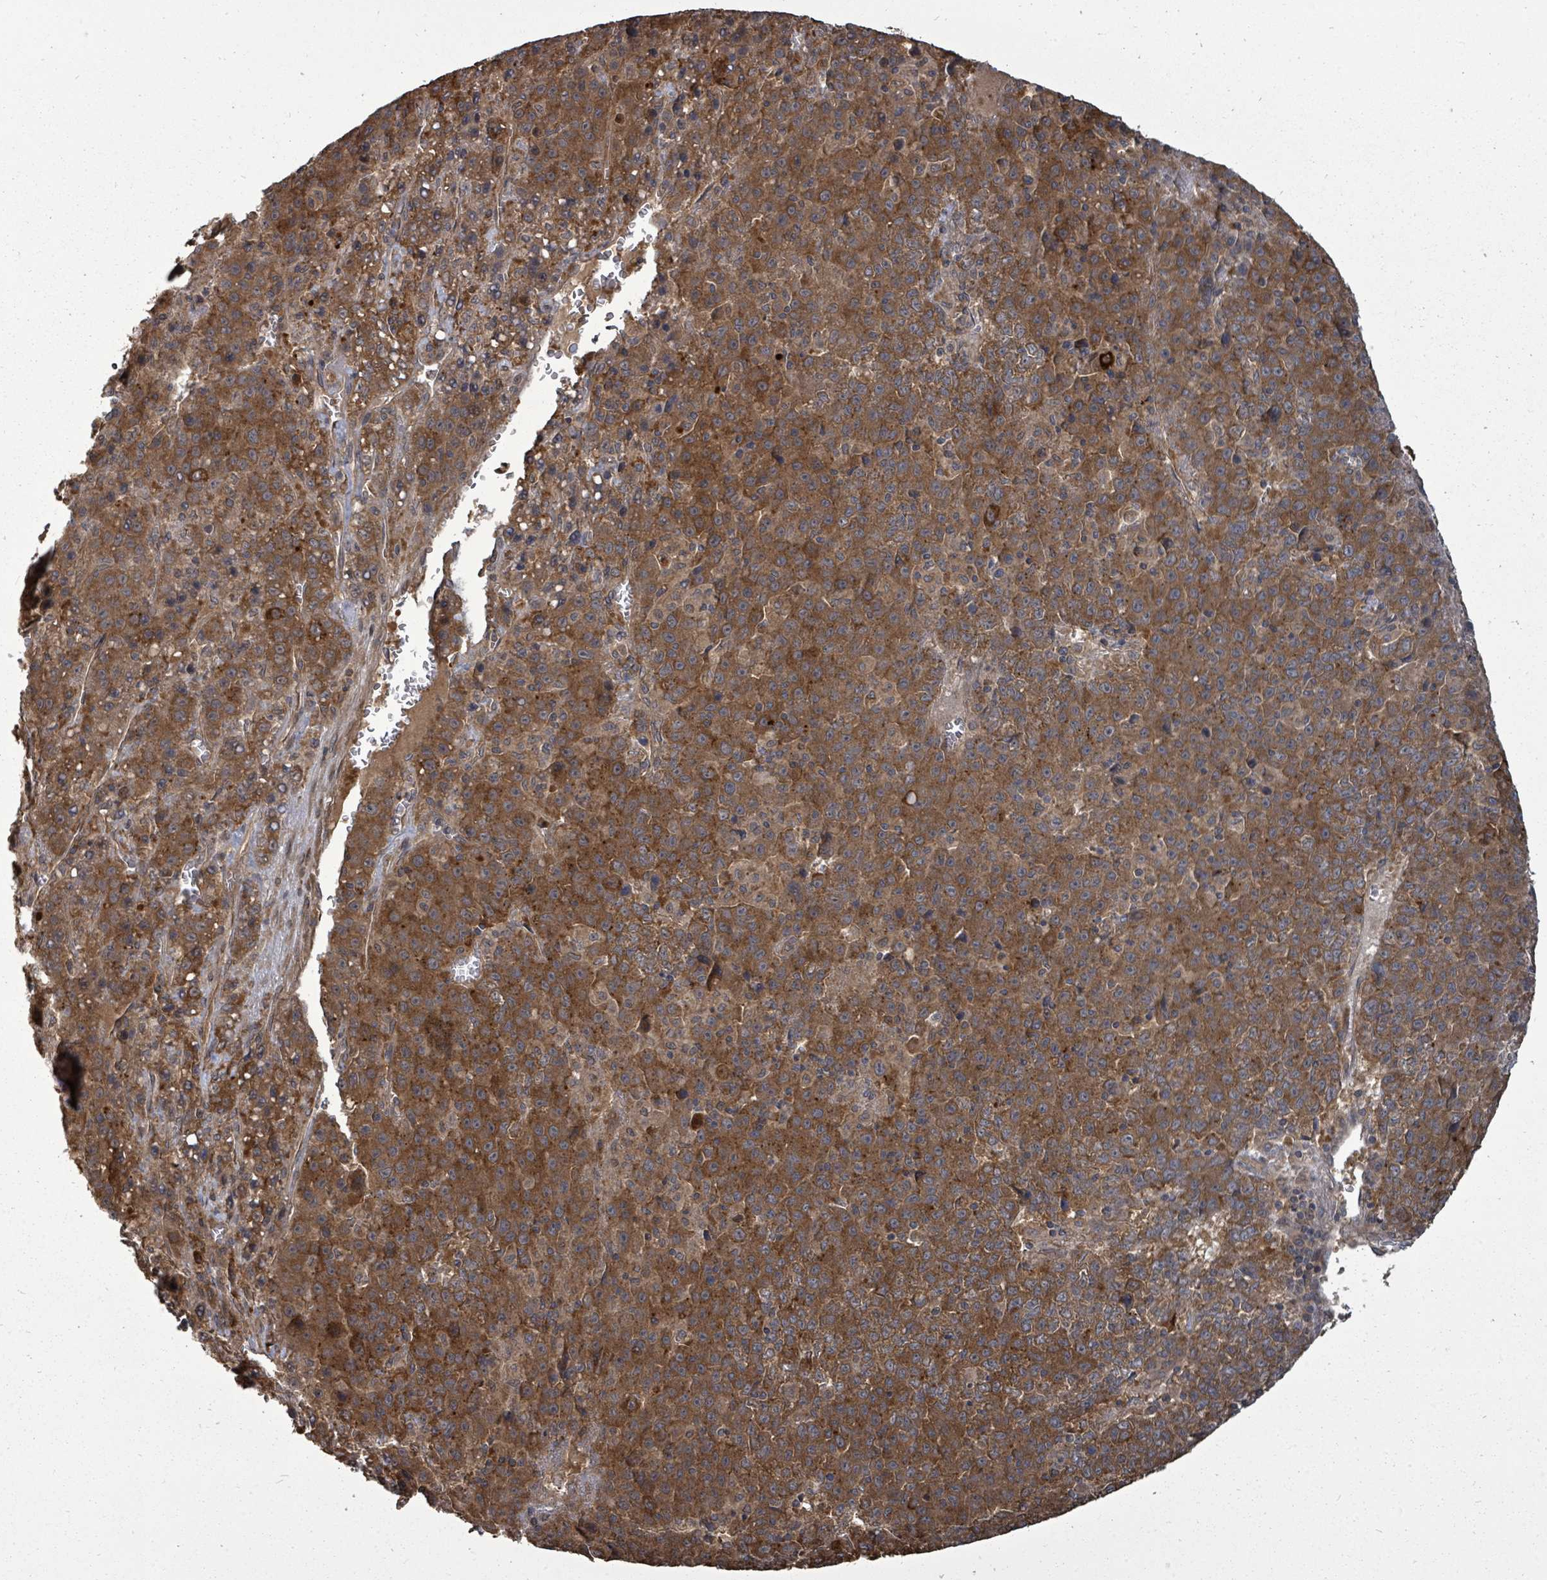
{"staining": {"intensity": "strong", "quantity": ">75%", "location": "cytoplasmic/membranous"}, "tissue": "liver cancer", "cell_type": "Tumor cells", "image_type": "cancer", "snomed": [{"axis": "morphology", "description": "Carcinoma, Hepatocellular, NOS"}, {"axis": "topography", "description": "Liver"}], "caption": "There is high levels of strong cytoplasmic/membranous expression in tumor cells of liver cancer, as demonstrated by immunohistochemical staining (brown color).", "gene": "EIF3C", "patient": {"sex": "female", "age": 53}}